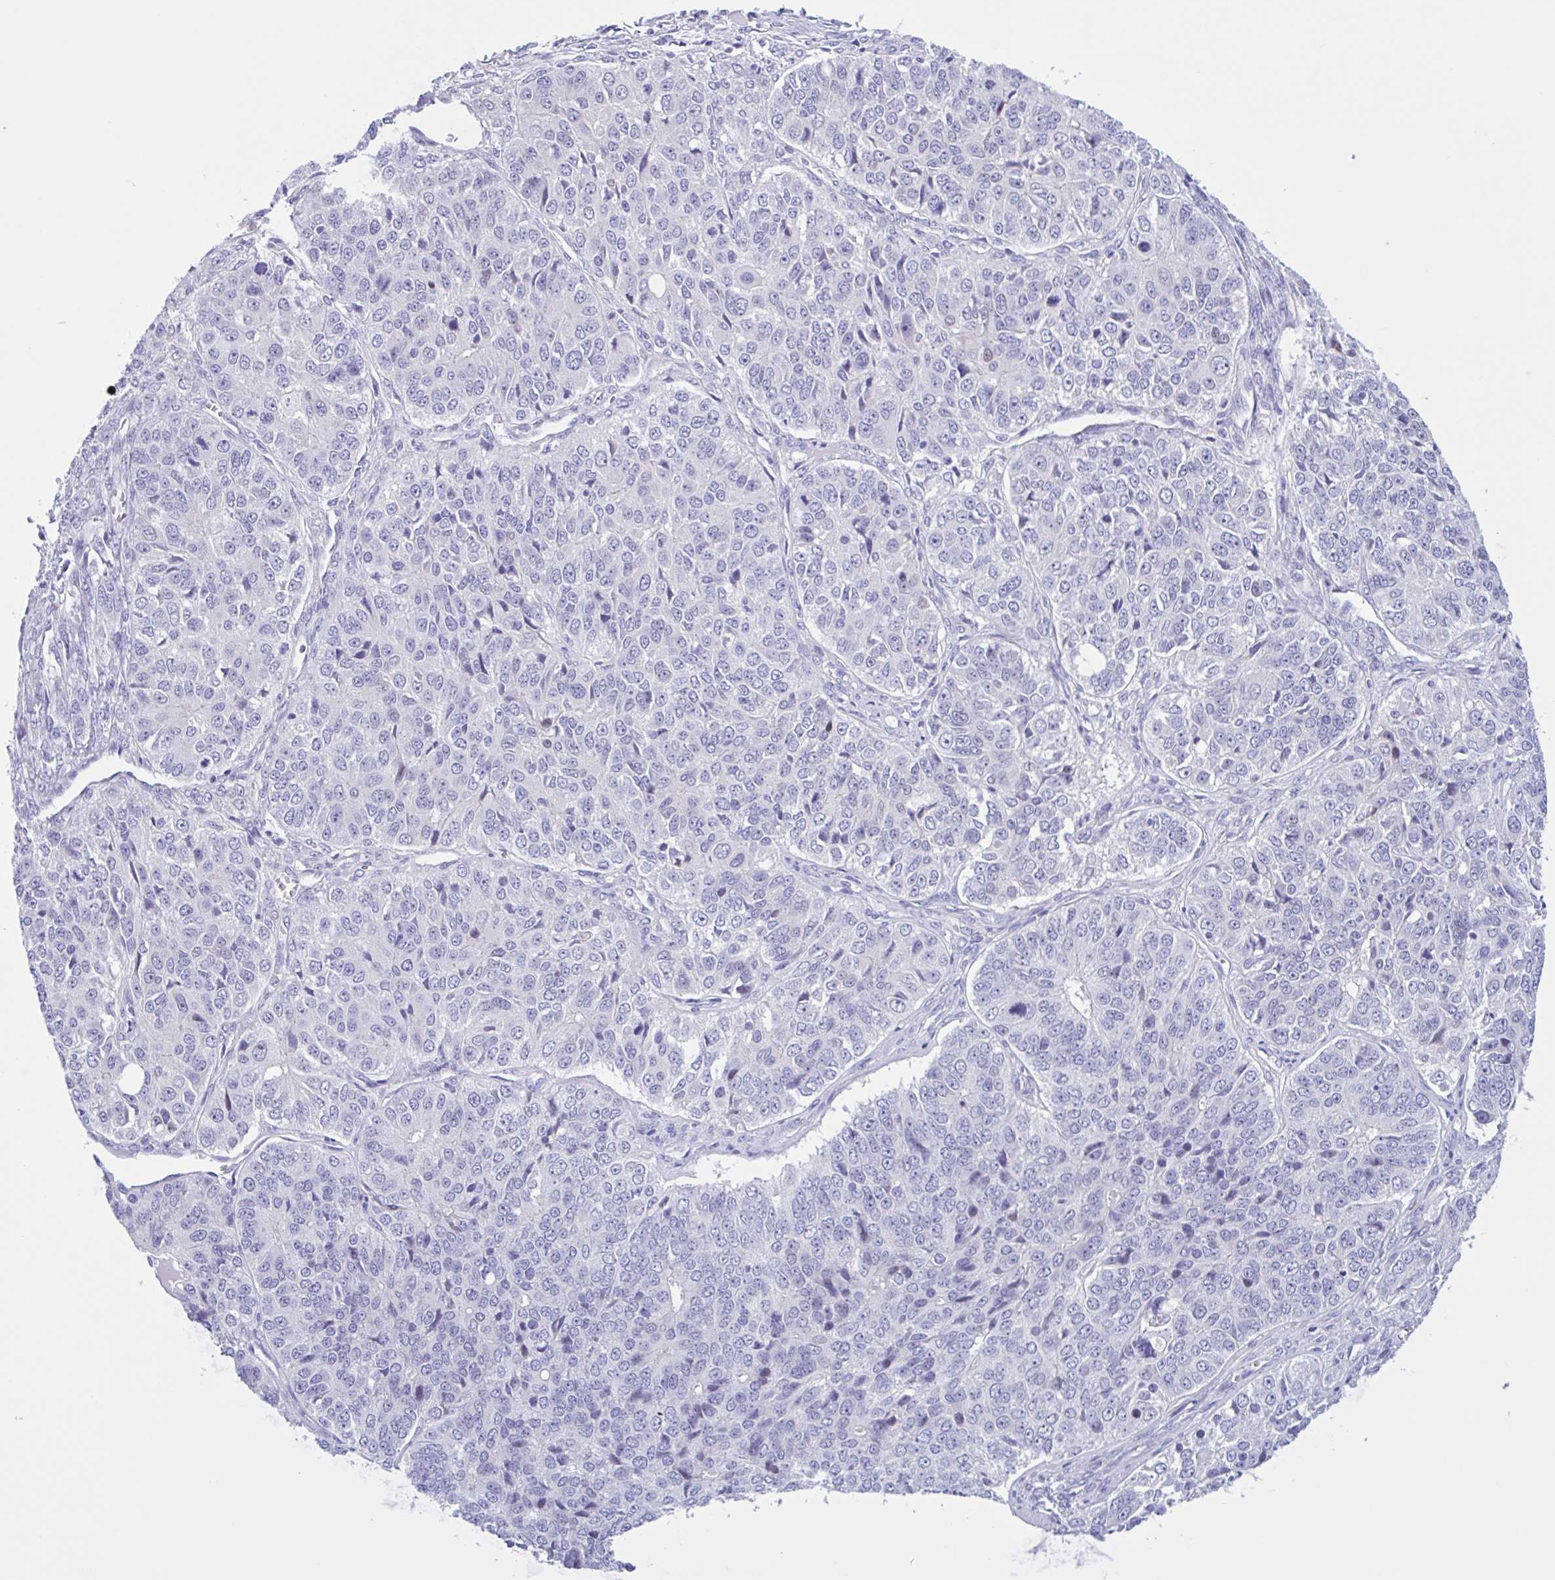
{"staining": {"intensity": "negative", "quantity": "none", "location": "none"}, "tissue": "ovarian cancer", "cell_type": "Tumor cells", "image_type": "cancer", "snomed": [{"axis": "morphology", "description": "Carcinoma, endometroid"}, {"axis": "topography", "description": "Ovary"}], "caption": "There is no significant staining in tumor cells of endometroid carcinoma (ovarian).", "gene": "AHCYL2", "patient": {"sex": "female", "age": 51}}